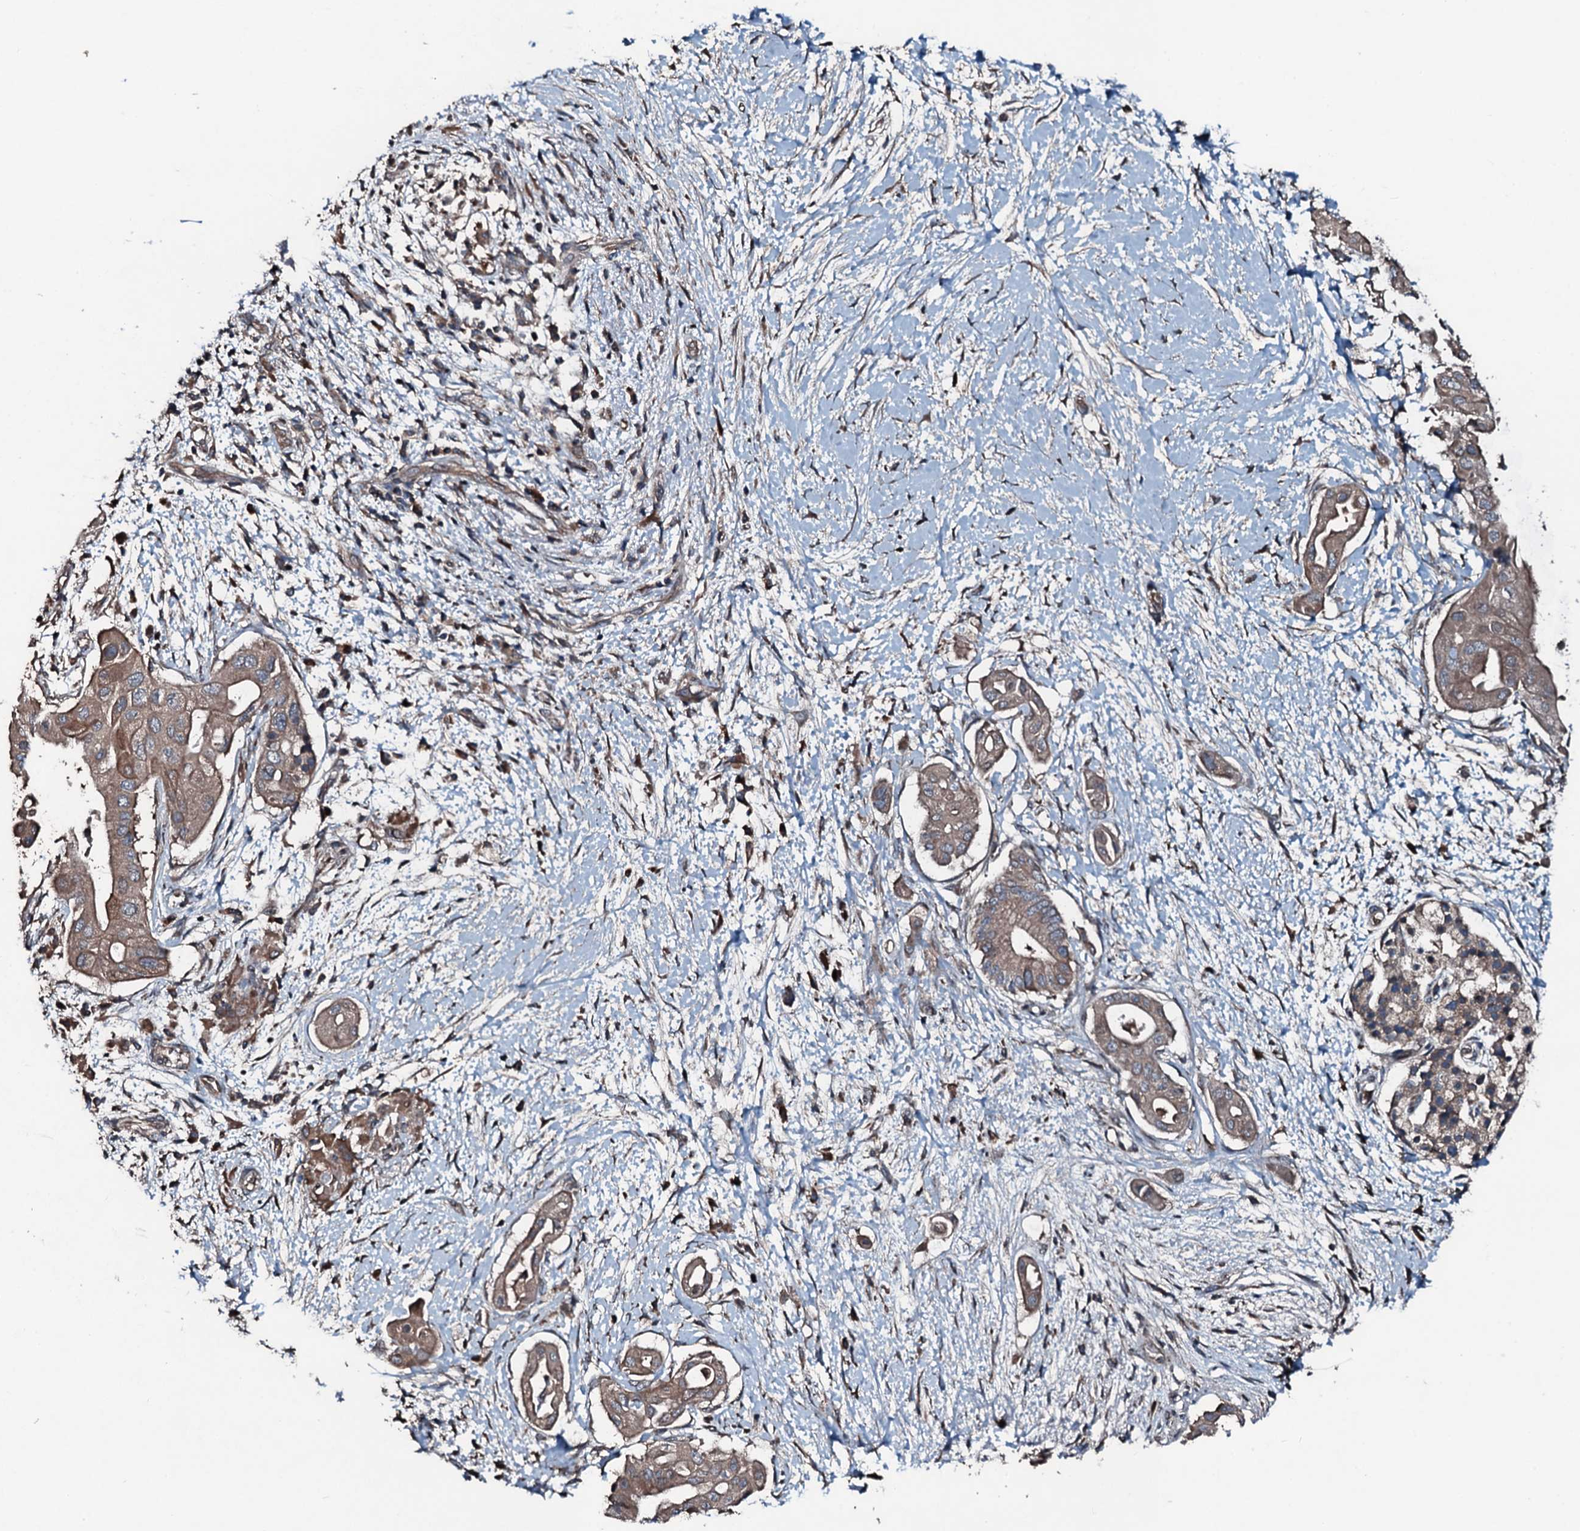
{"staining": {"intensity": "moderate", "quantity": ">75%", "location": "cytoplasmic/membranous"}, "tissue": "pancreatic cancer", "cell_type": "Tumor cells", "image_type": "cancer", "snomed": [{"axis": "morphology", "description": "Adenocarcinoma, NOS"}, {"axis": "topography", "description": "Pancreas"}], "caption": "DAB (3,3'-diaminobenzidine) immunohistochemical staining of human adenocarcinoma (pancreatic) exhibits moderate cytoplasmic/membranous protein staining in about >75% of tumor cells.", "gene": "AARS1", "patient": {"sex": "male", "age": 68}}